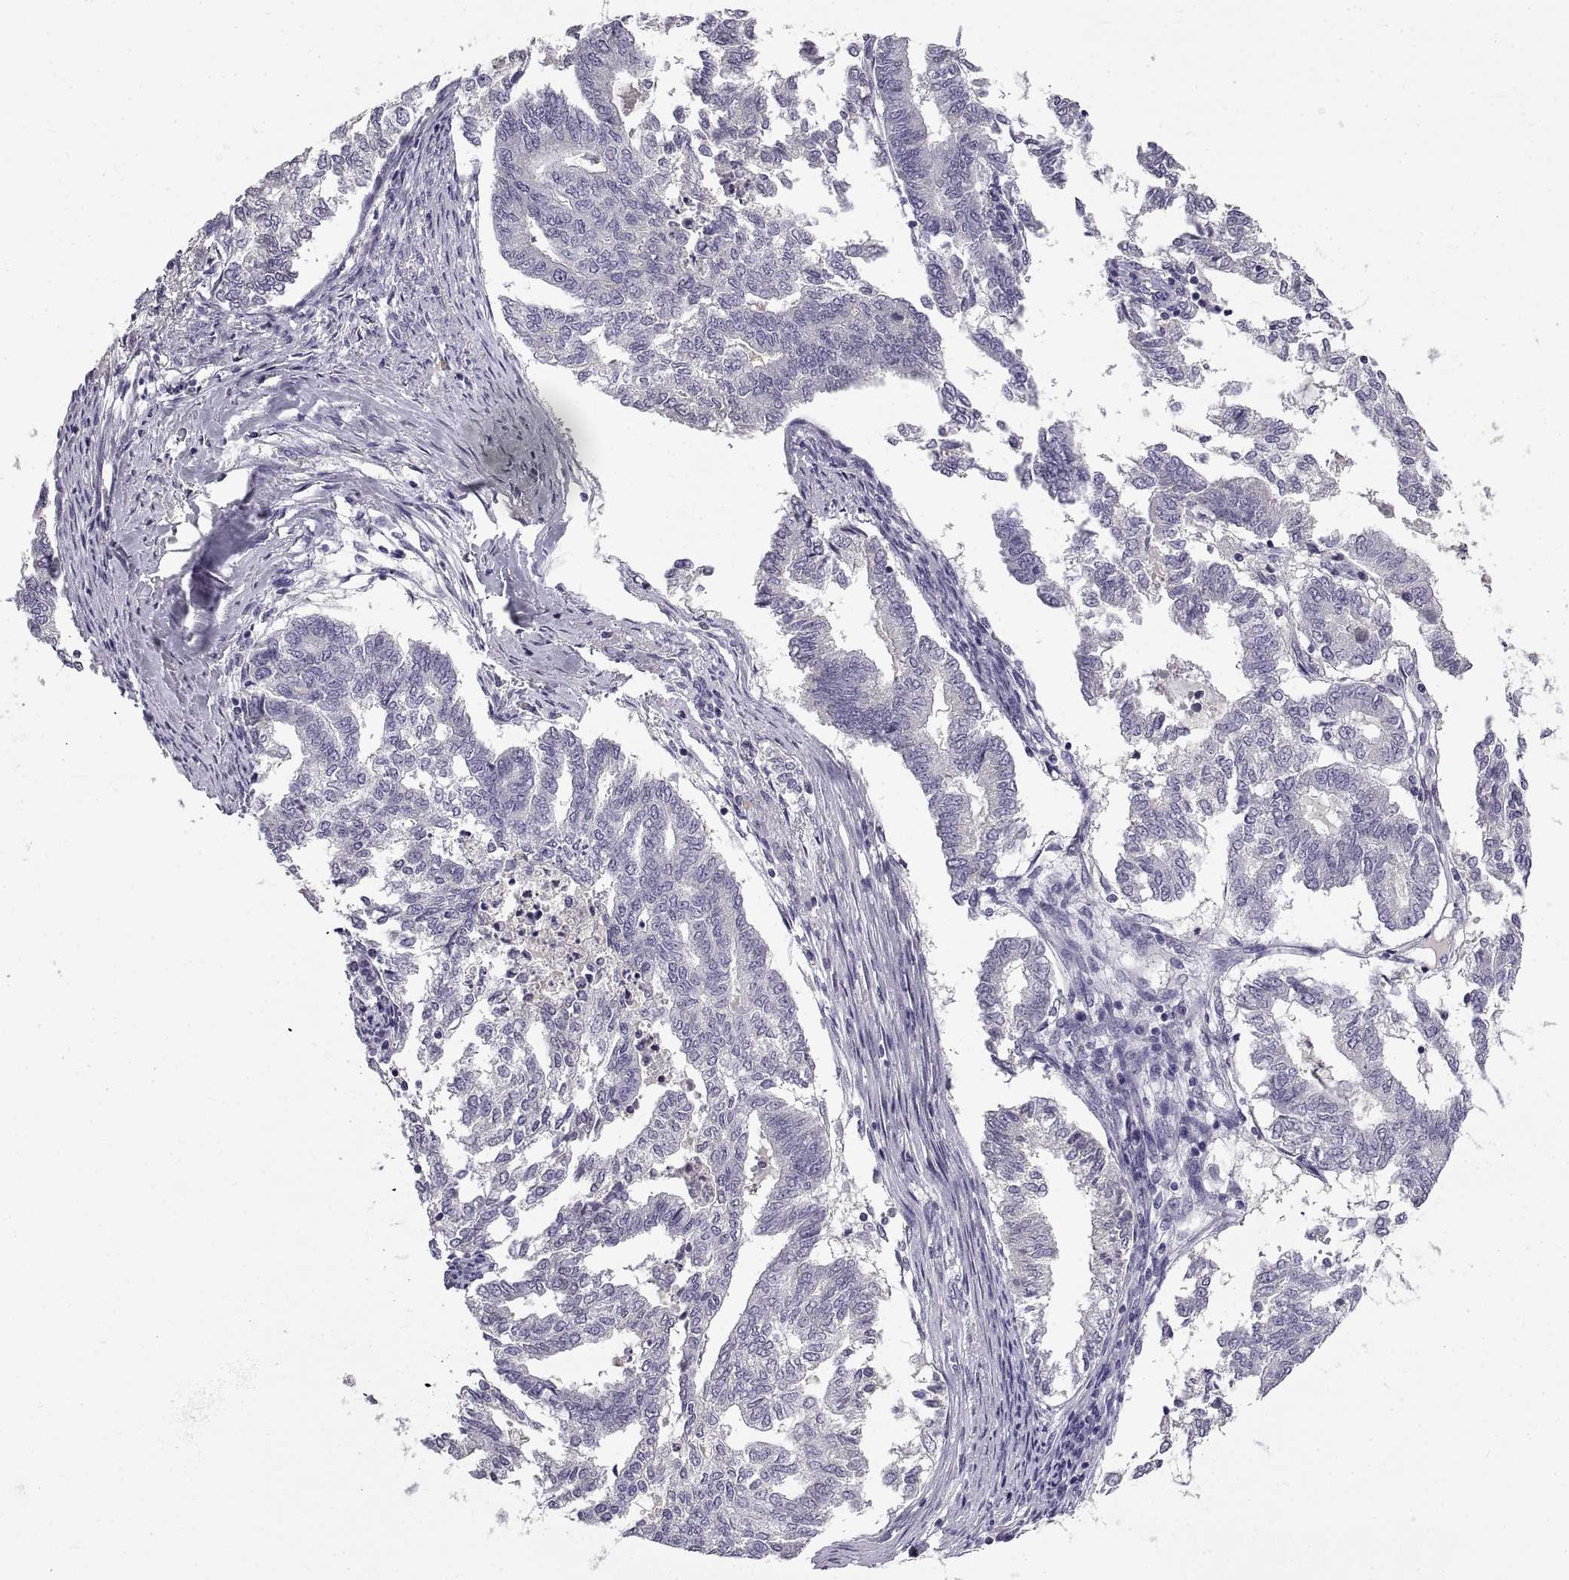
{"staining": {"intensity": "negative", "quantity": "none", "location": "none"}, "tissue": "endometrial cancer", "cell_type": "Tumor cells", "image_type": "cancer", "snomed": [{"axis": "morphology", "description": "Adenocarcinoma, NOS"}, {"axis": "topography", "description": "Endometrium"}], "caption": "Endometrial cancer was stained to show a protein in brown. There is no significant staining in tumor cells.", "gene": "ADAM32", "patient": {"sex": "female", "age": 79}}